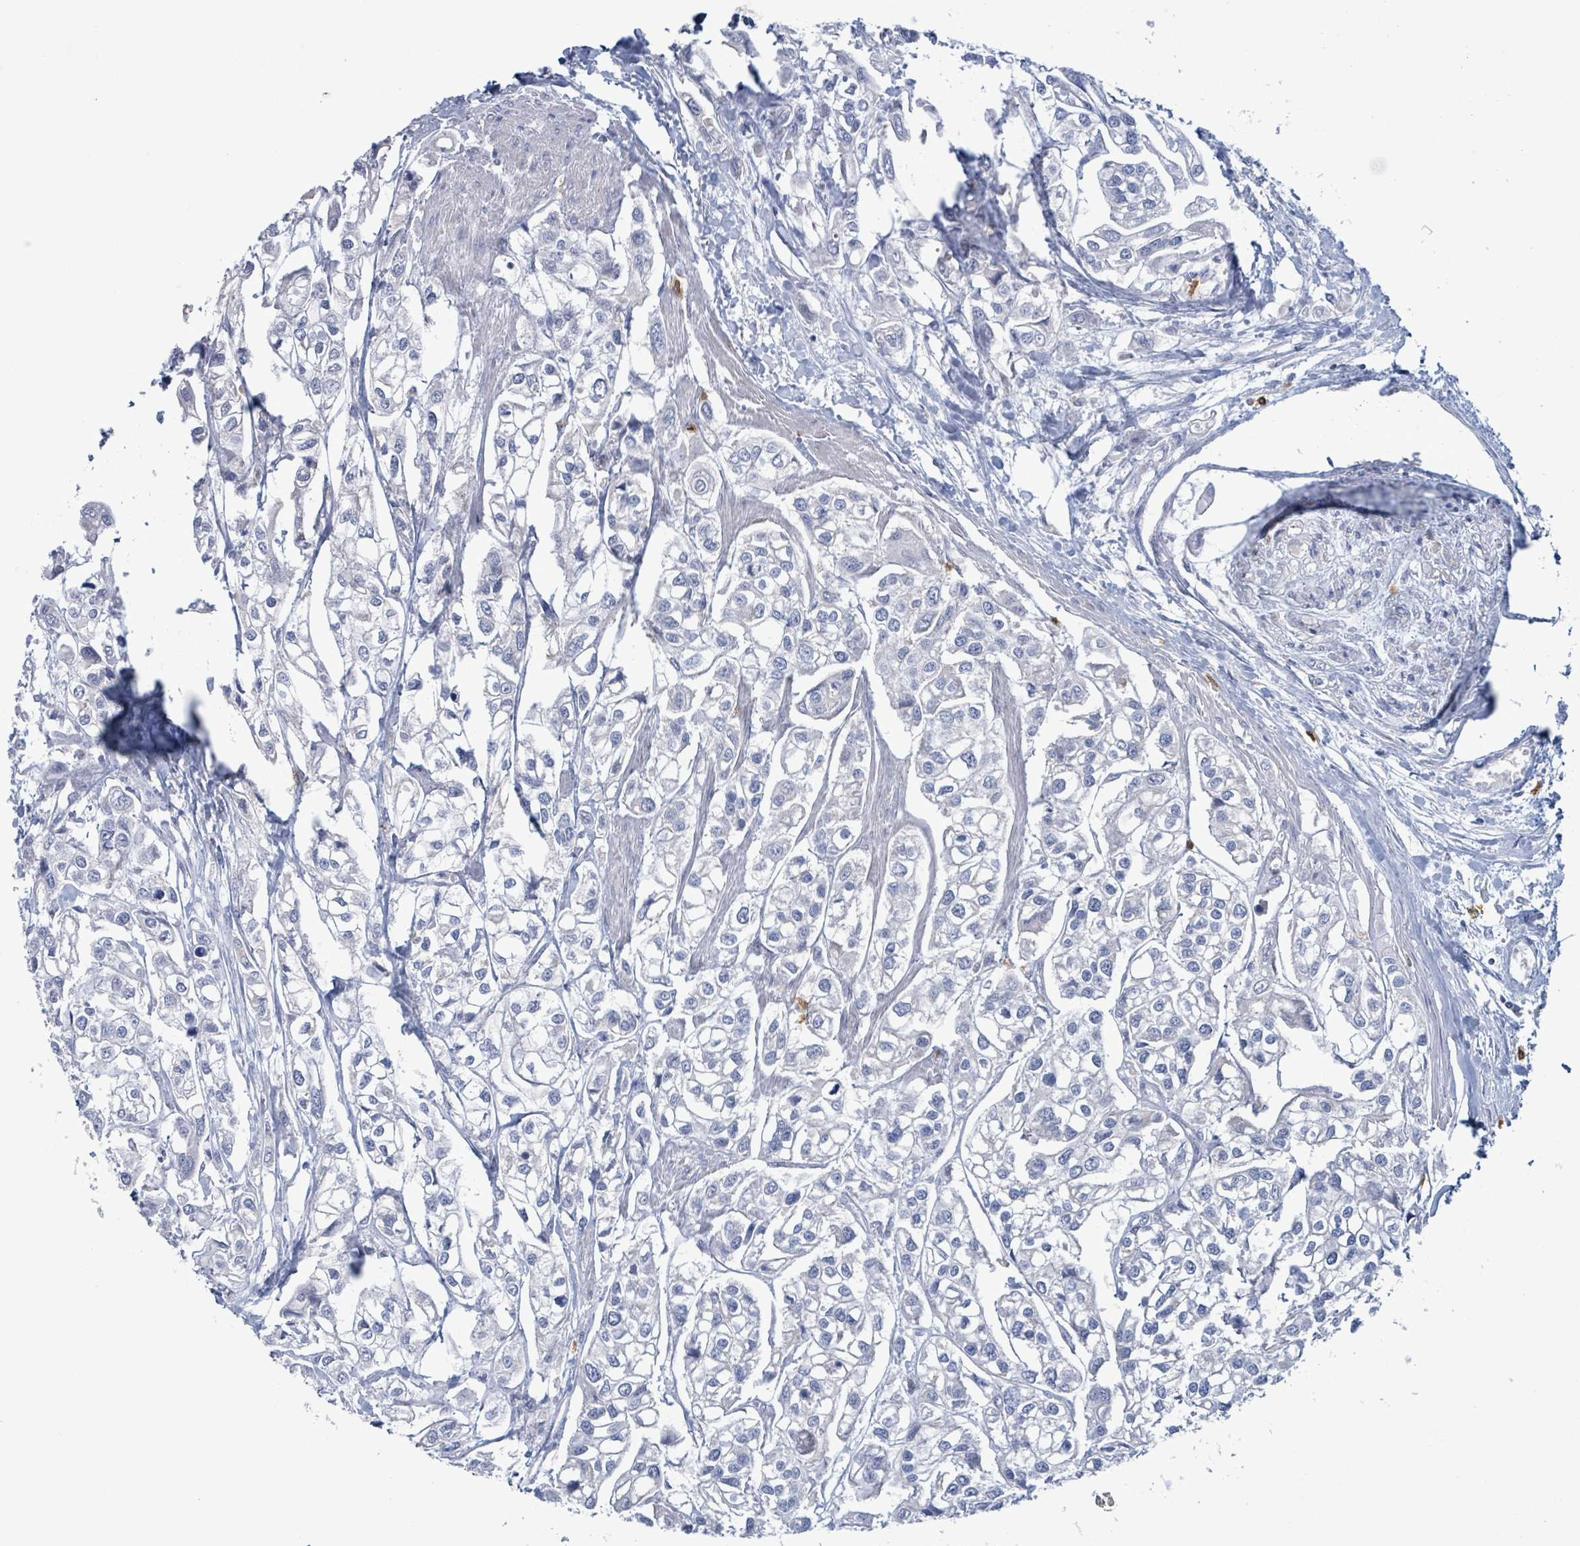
{"staining": {"intensity": "negative", "quantity": "none", "location": "none"}, "tissue": "urothelial cancer", "cell_type": "Tumor cells", "image_type": "cancer", "snomed": [{"axis": "morphology", "description": "Urothelial carcinoma, High grade"}, {"axis": "topography", "description": "Urinary bladder"}], "caption": "Immunohistochemical staining of urothelial cancer displays no significant staining in tumor cells. Nuclei are stained in blue.", "gene": "AKR1C4", "patient": {"sex": "male", "age": 67}}